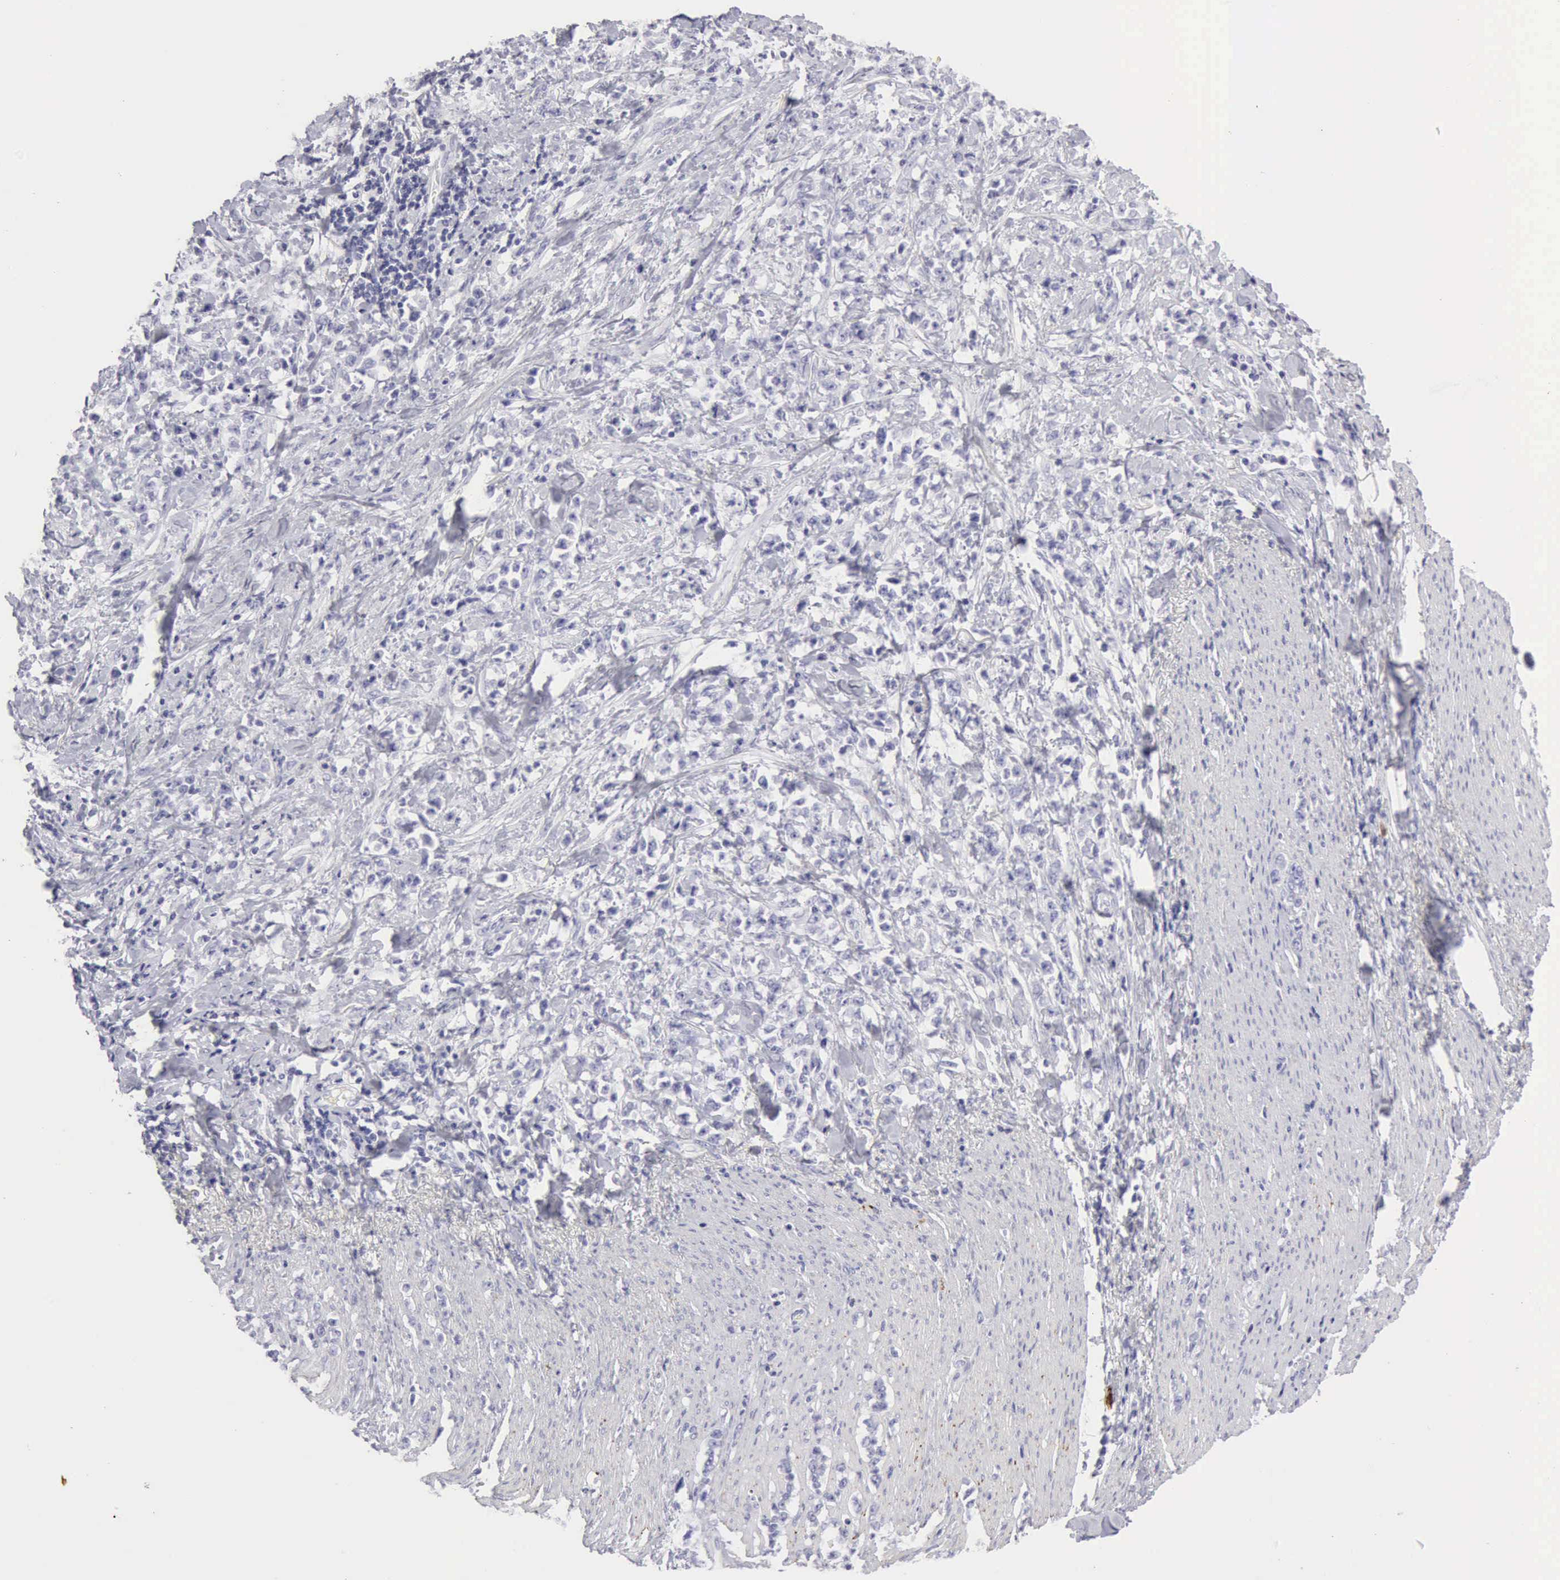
{"staining": {"intensity": "negative", "quantity": "none", "location": "none"}, "tissue": "stomach cancer", "cell_type": "Tumor cells", "image_type": "cancer", "snomed": [{"axis": "morphology", "description": "Adenocarcinoma, NOS"}, {"axis": "topography", "description": "Stomach, lower"}], "caption": "An IHC histopathology image of stomach cancer (adenocarcinoma) is shown. There is no staining in tumor cells of stomach cancer (adenocarcinoma).", "gene": "NCAM1", "patient": {"sex": "male", "age": 88}}